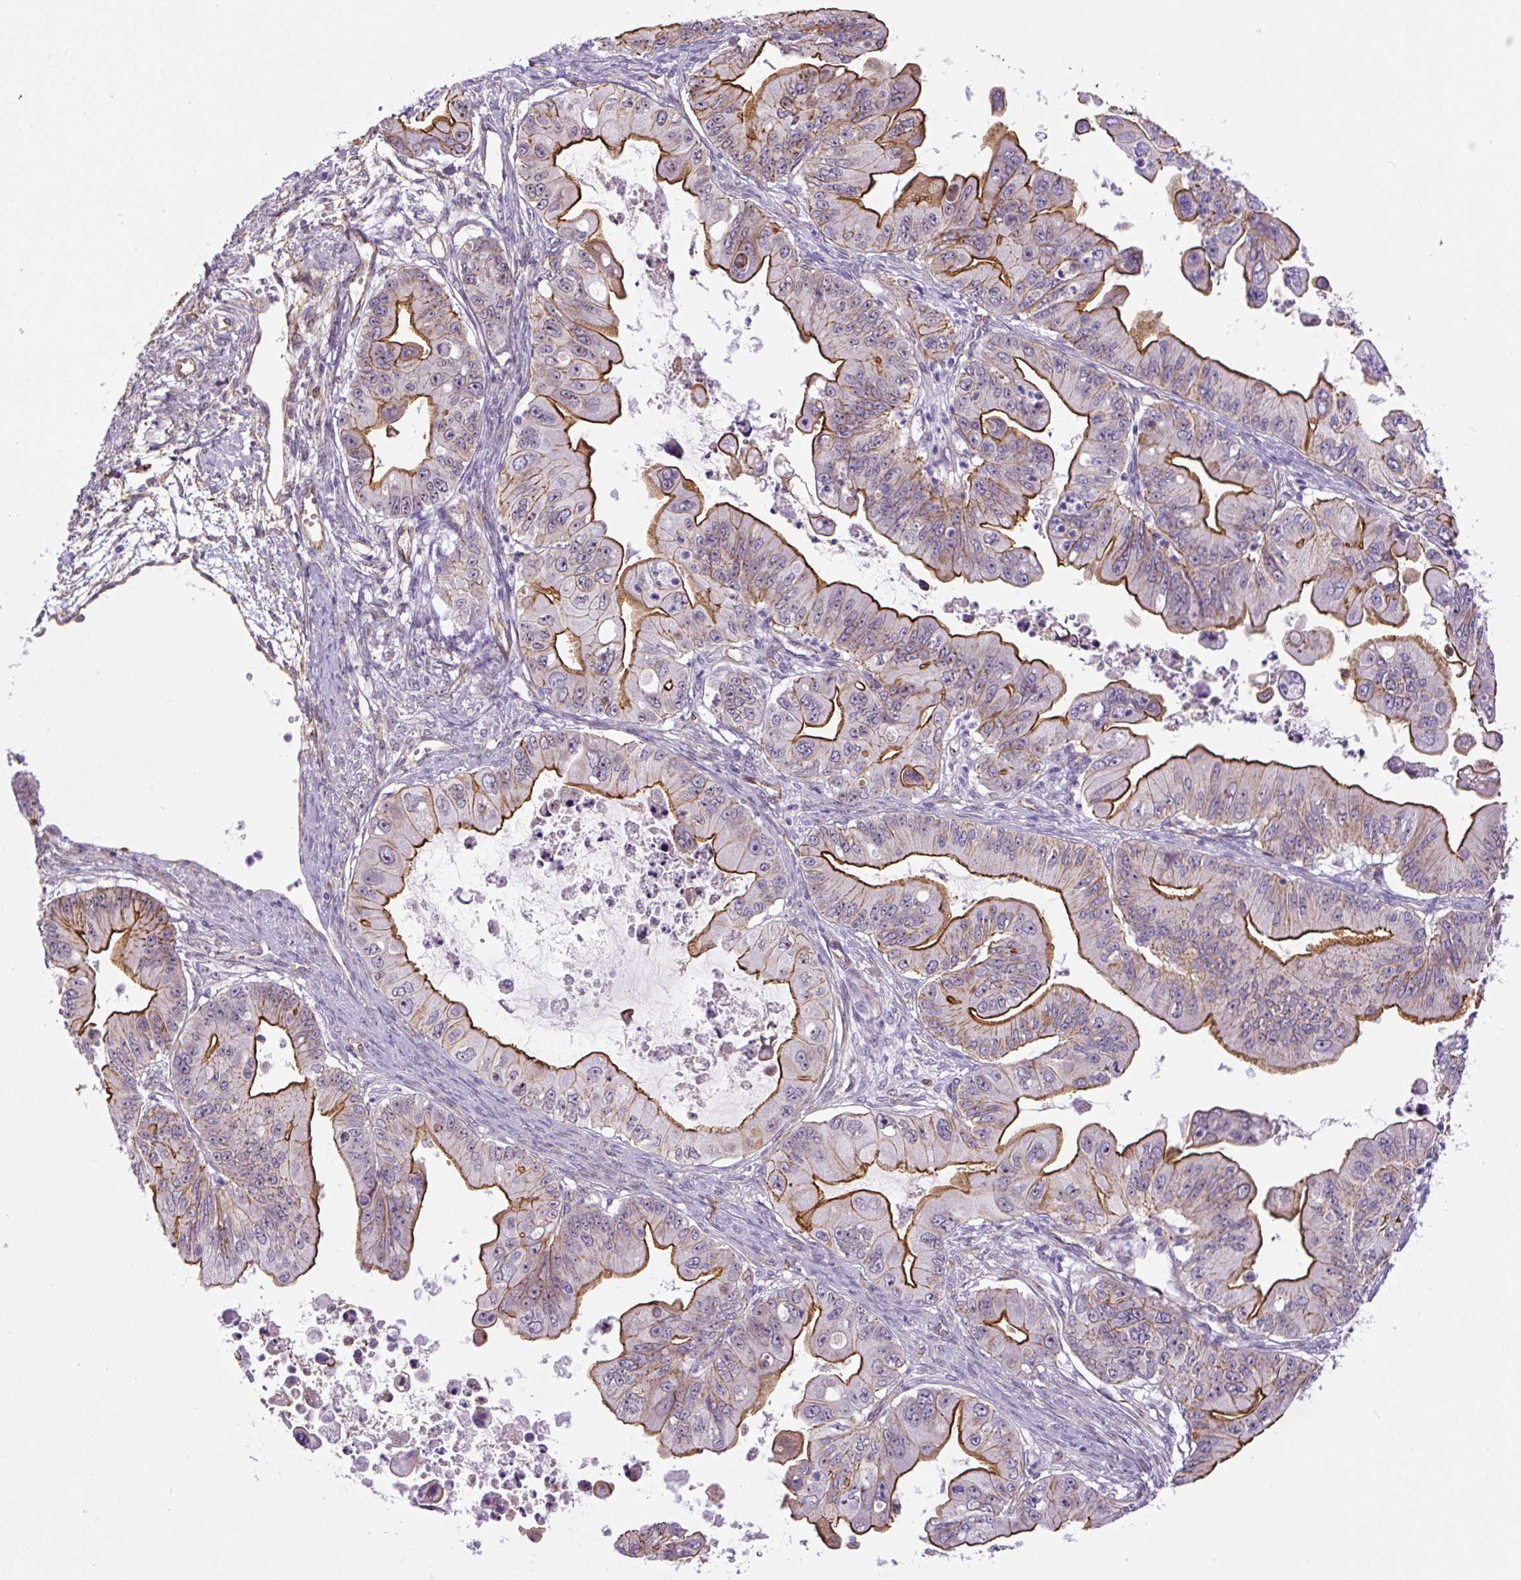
{"staining": {"intensity": "strong", "quantity": "25%-75%", "location": "cytoplasmic/membranous"}, "tissue": "ovarian cancer", "cell_type": "Tumor cells", "image_type": "cancer", "snomed": [{"axis": "morphology", "description": "Cystadenocarcinoma, mucinous, NOS"}, {"axis": "topography", "description": "Ovary"}], "caption": "A brown stain highlights strong cytoplasmic/membranous expression of a protein in ovarian mucinous cystadenocarcinoma tumor cells. Immunohistochemistry (ihc) stains the protein in brown and the nuclei are stained blue.", "gene": "MYO5C", "patient": {"sex": "female", "age": 71}}